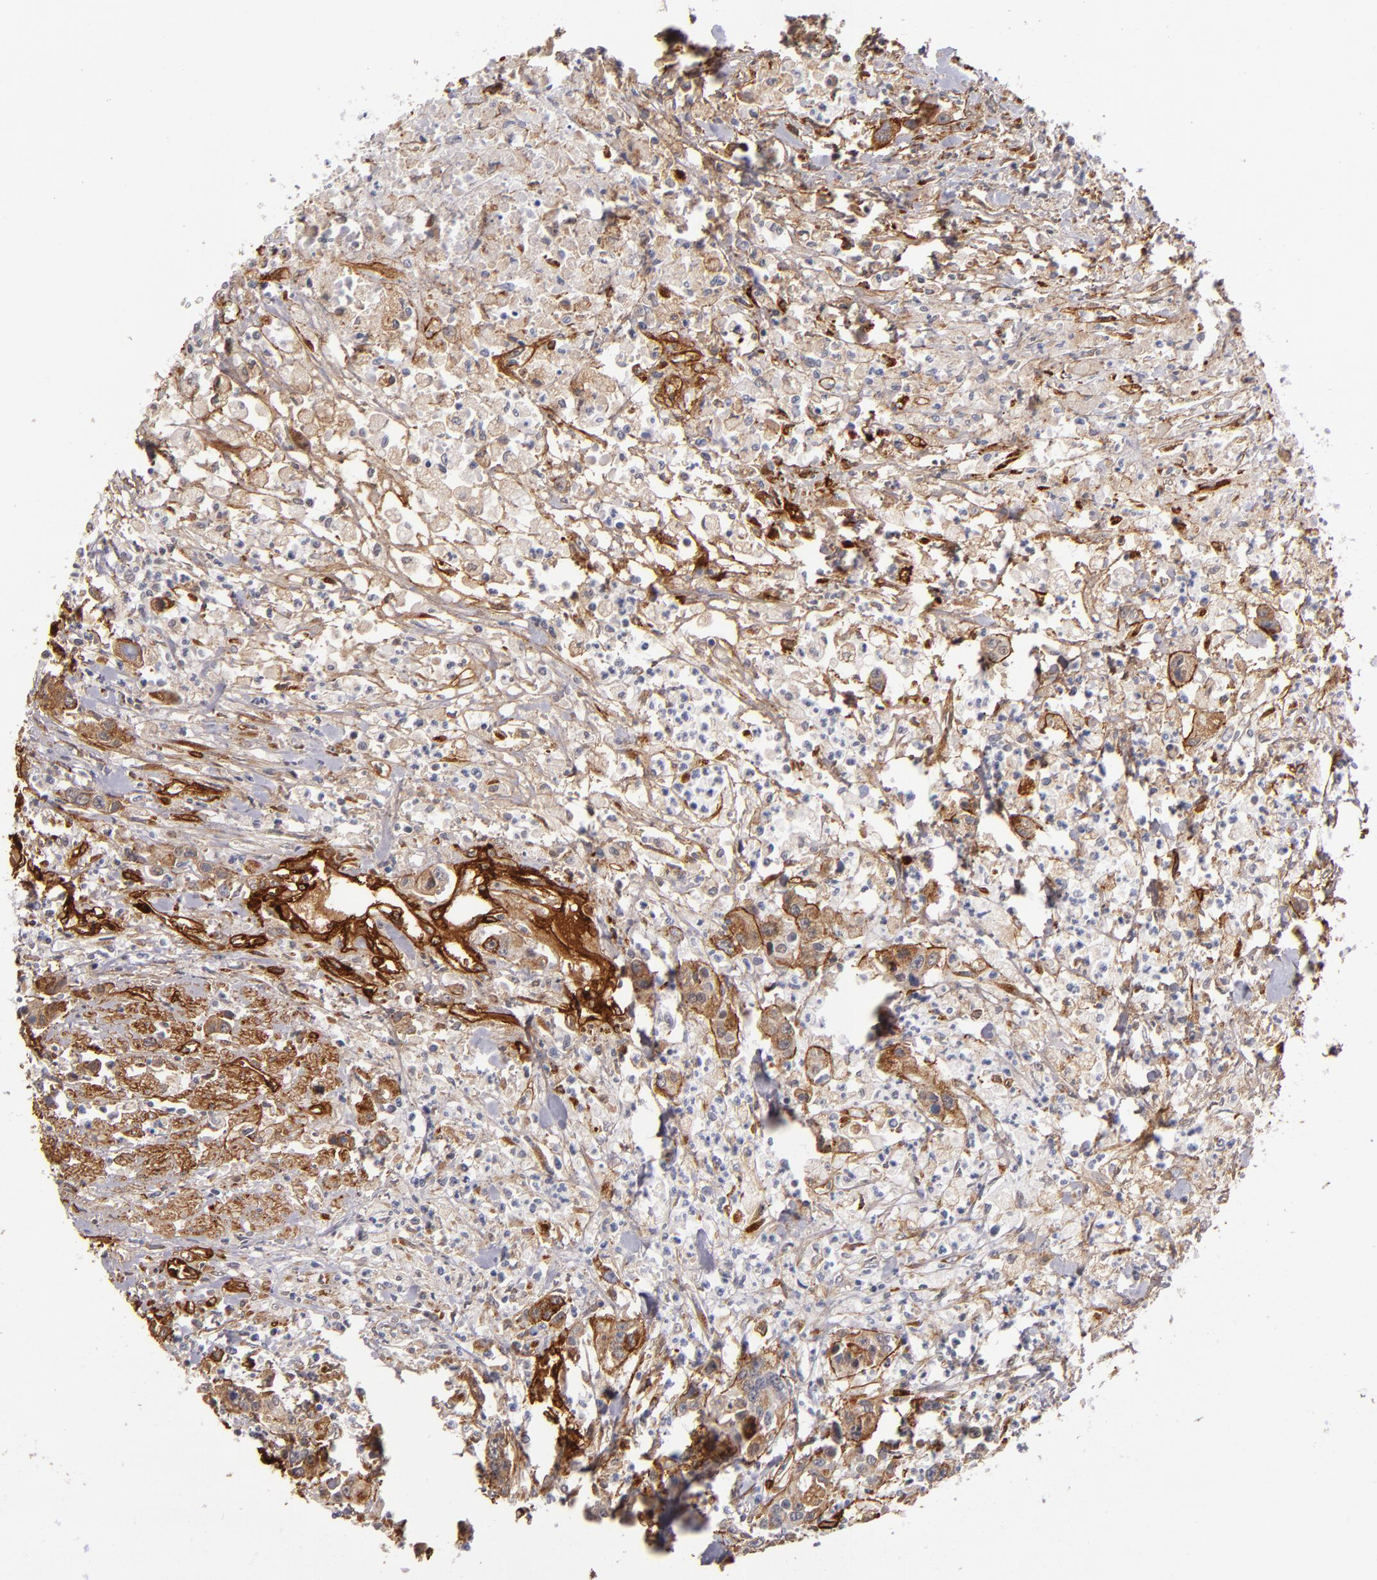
{"staining": {"intensity": "moderate", "quantity": "25%-75%", "location": "cytoplasmic/membranous"}, "tissue": "urothelial cancer", "cell_type": "Tumor cells", "image_type": "cancer", "snomed": [{"axis": "morphology", "description": "Urothelial carcinoma, High grade"}, {"axis": "topography", "description": "Urinary bladder"}], "caption": "A high-resolution histopathology image shows immunohistochemistry staining of urothelial carcinoma (high-grade), which shows moderate cytoplasmic/membranous positivity in approximately 25%-75% of tumor cells.", "gene": "LAMC1", "patient": {"sex": "male", "age": 86}}